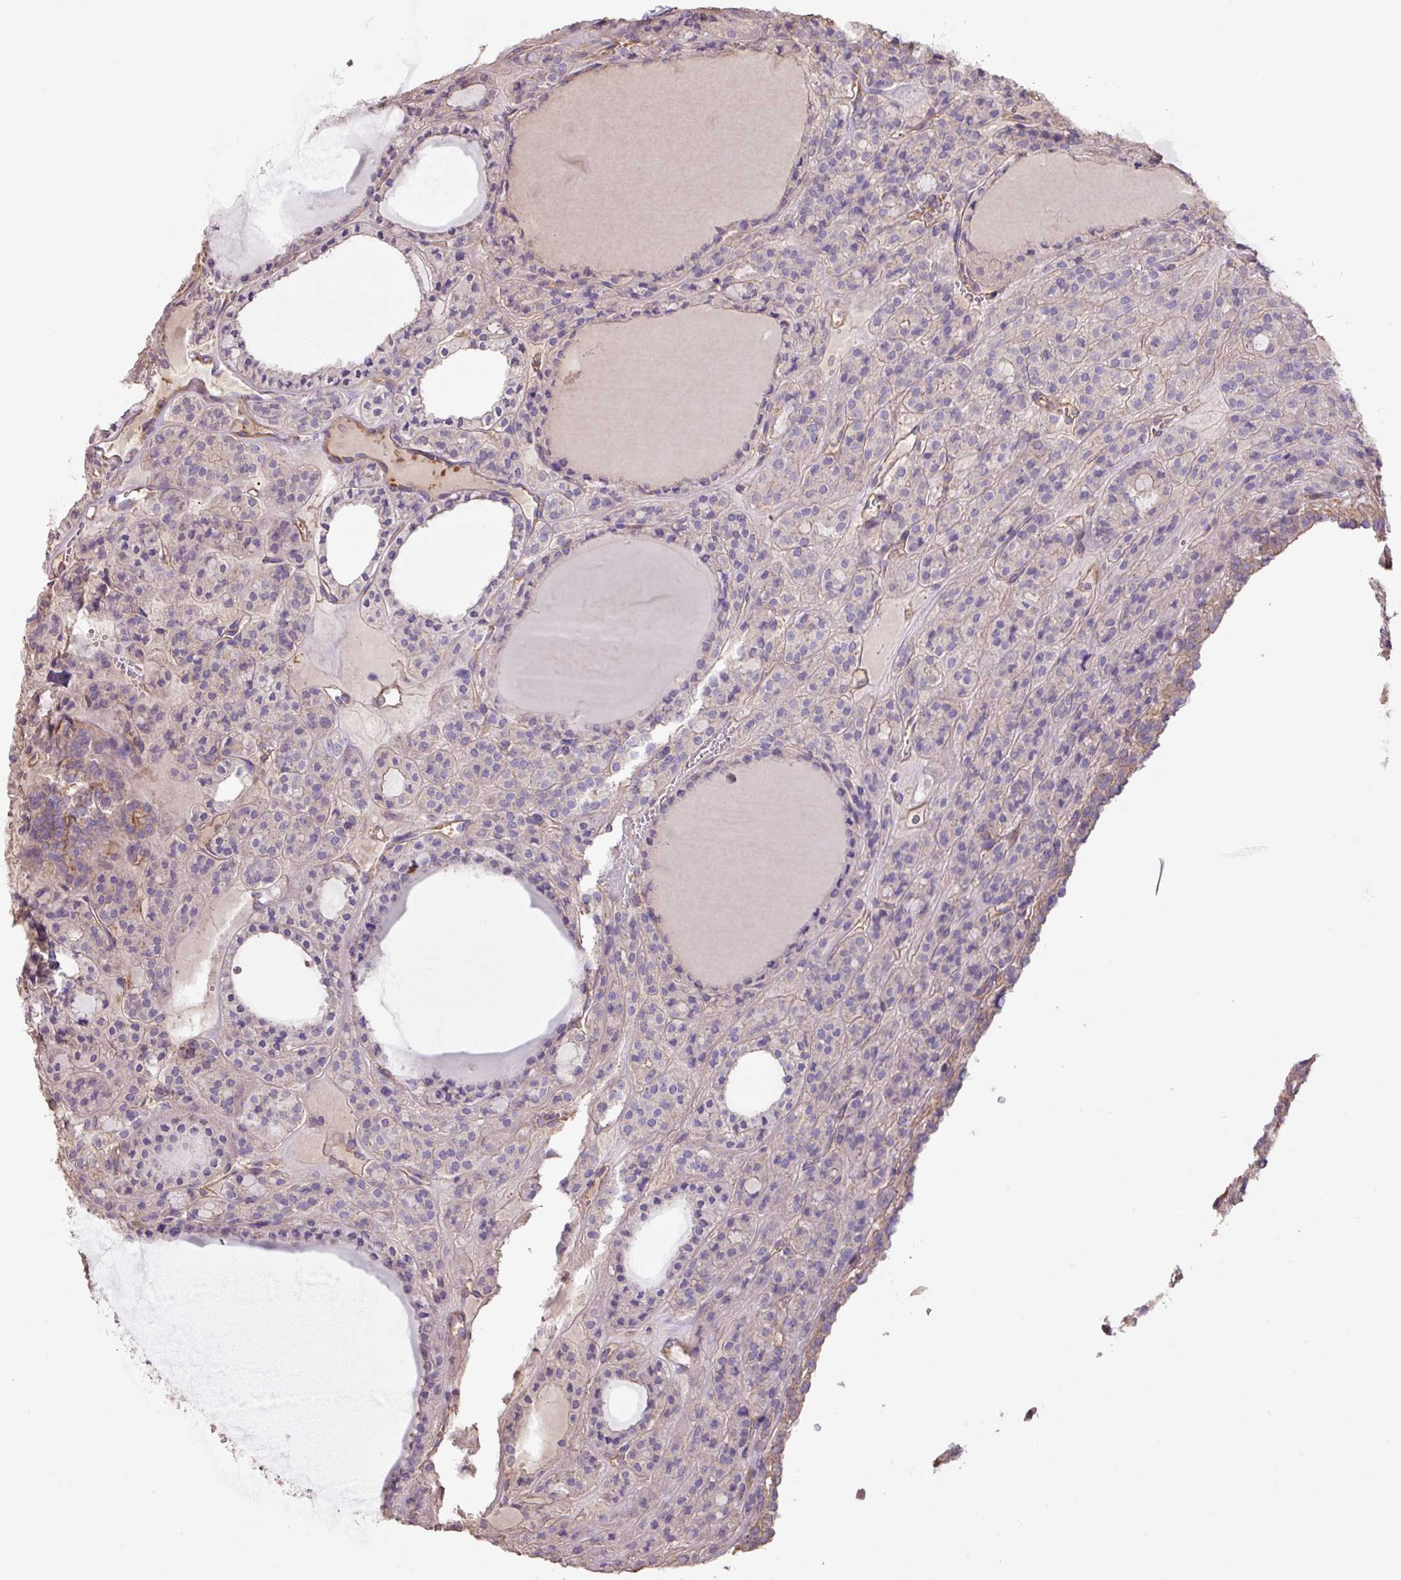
{"staining": {"intensity": "weak", "quantity": "<25%", "location": "cytoplasmic/membranous"}, "tissue": "thyroid cancer", "cell_type": "Tumor cells", "image_type": "cancer", "snomed": [{"axis": "morphology", "description": "Follicular adenoma carcinoma, NOS"}, {"axis": "topography", "description": "Thyroid gland"}], "caption": "An IHC histopathology image of thyroid cancer is shown. There is no staining in tumor cells of thyroid cancer. (DAB immunohistochemistry (IHC), high magnification).", "gene": "CALML4", "patient": {"sex": "female", "age": 63}}